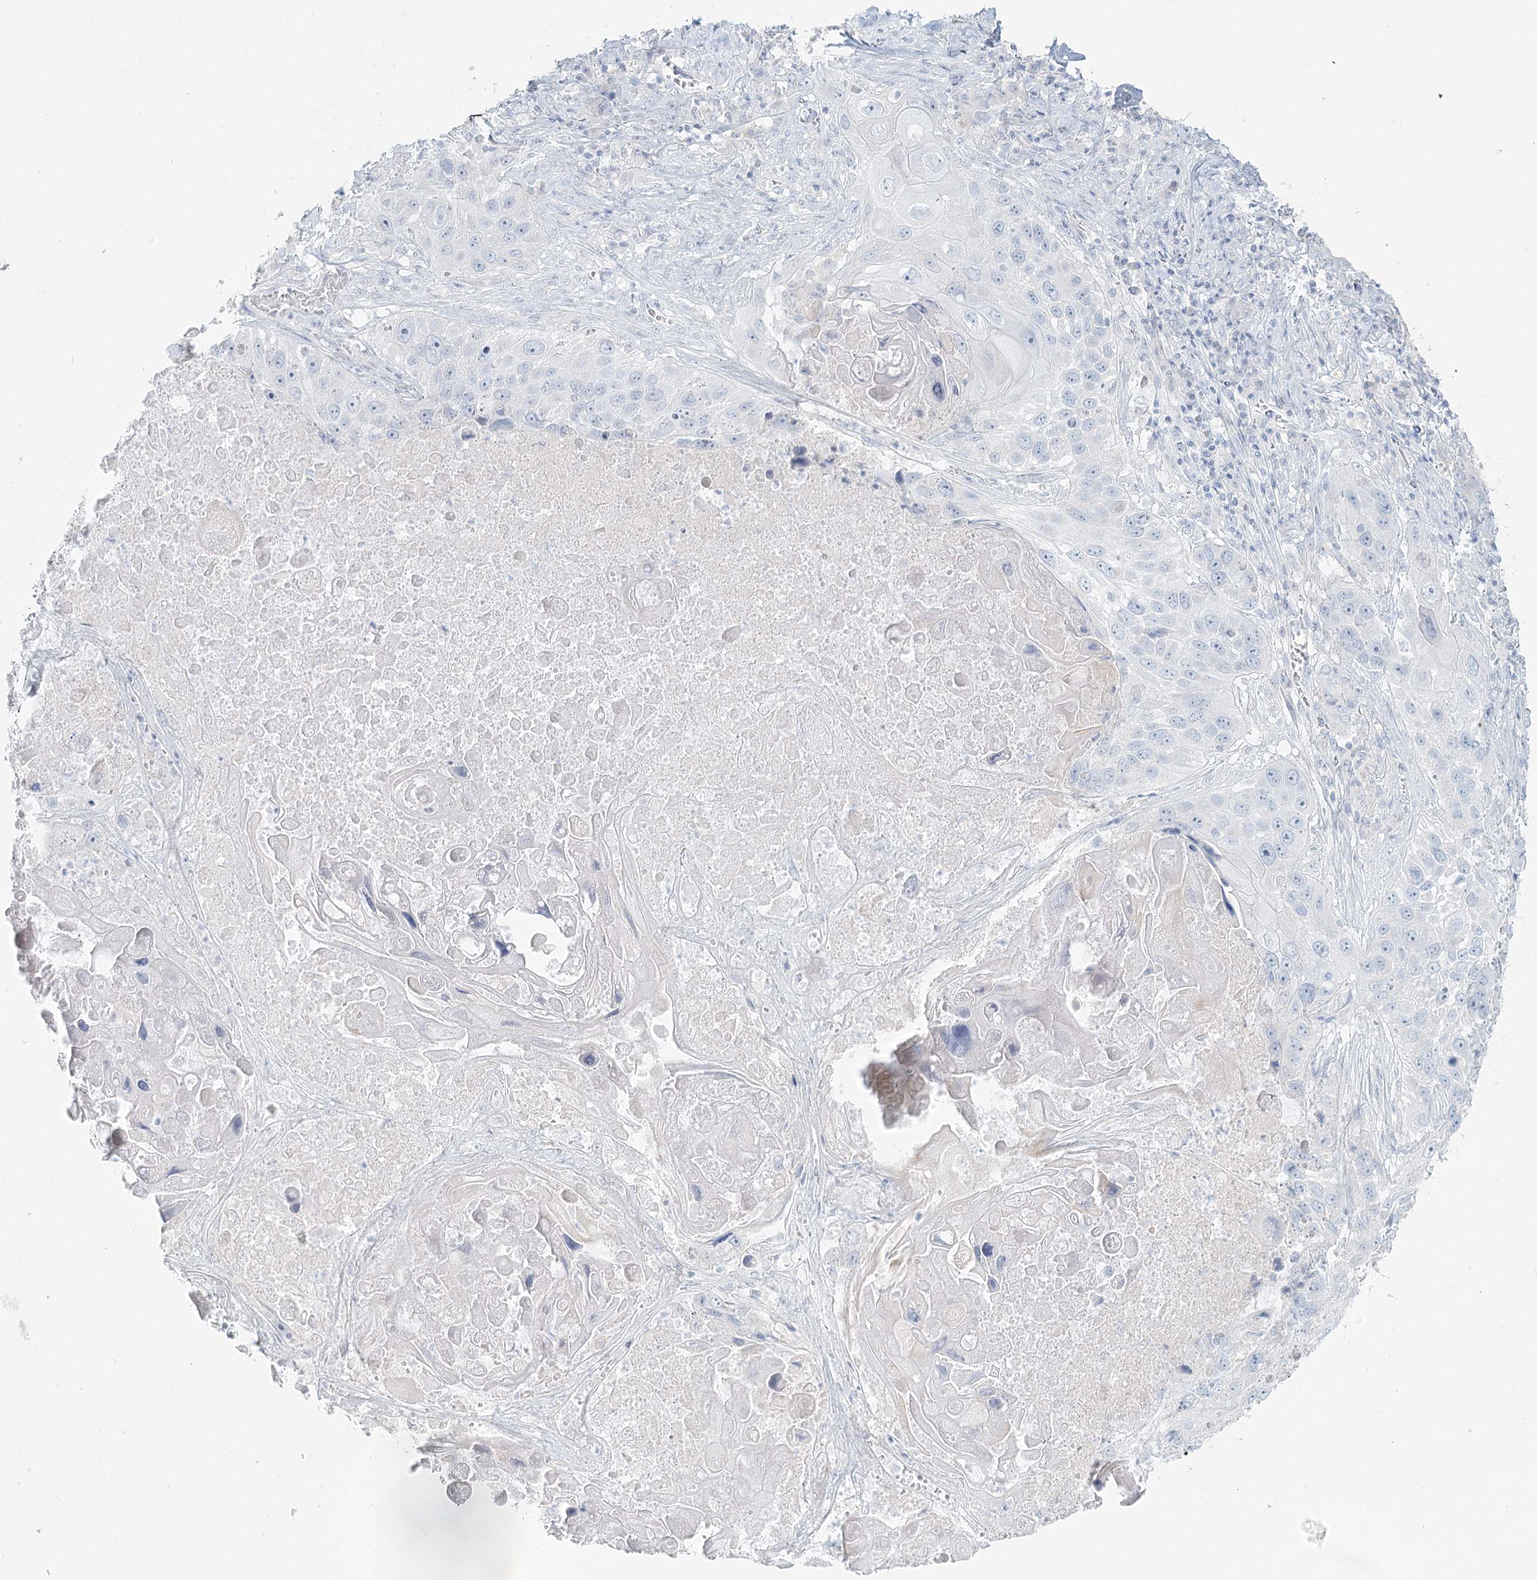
{"staining": {"intensity": "negative", "quantity": "none", "location": "none"}, "tissue": "lung cancer", "cell_type": "Tumor cells", "image_type": "cancer", "snomed": [{"axis": "morphology", "description": "Squamous cell carcinoma, NOS"}, {"axis": "topography", "description": "Lung"}], "caption": "This is an immunohistochemistry (IHC) photomicrograph of lung squamous cell carcinoma. There is no expression in tumor cells.", "gene": "DMGDH", "patient": {"sex": "male", "age": 61}}